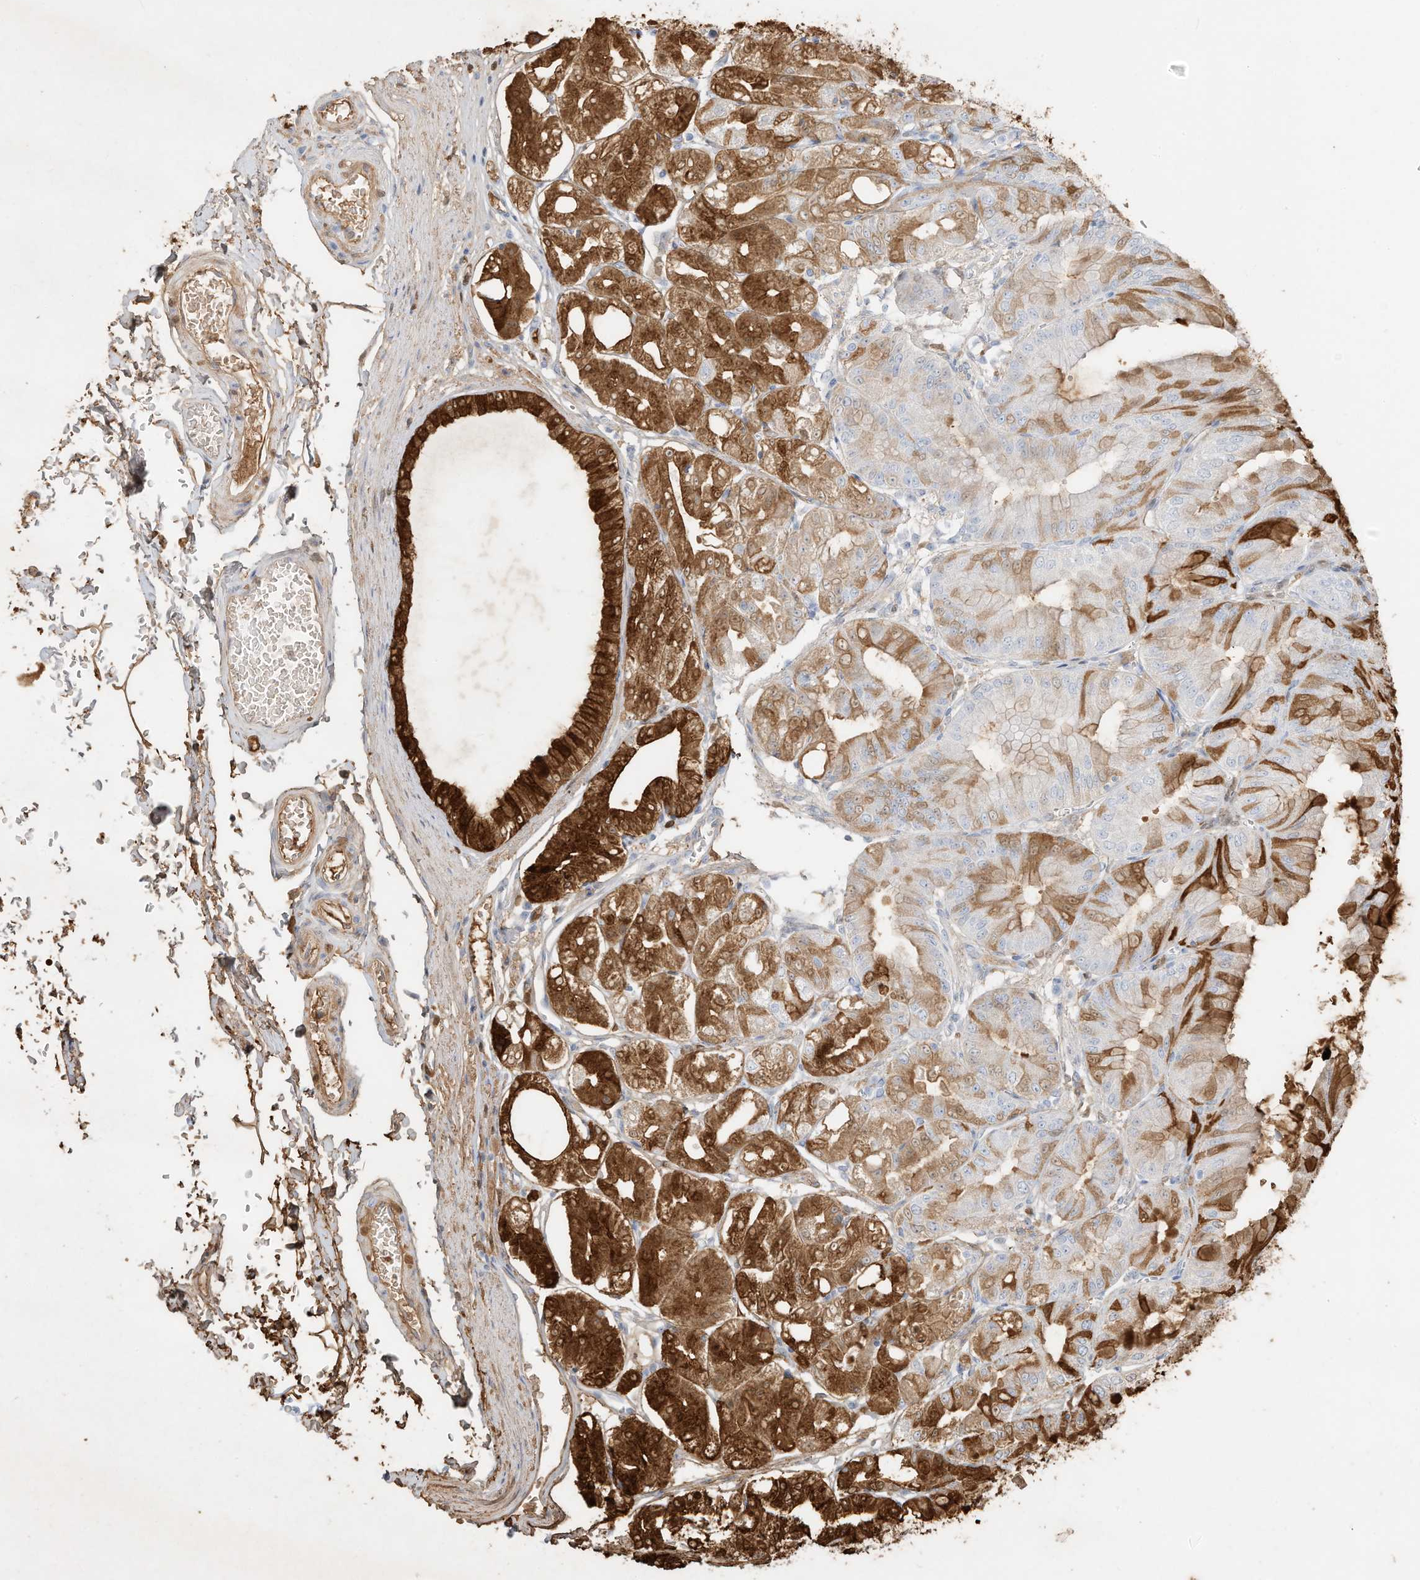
{"staining": {"intensity": "strong", "quantity": ">75%", "location": "cytoplasmic/membranous"}, "tissue": "stomach", "cell_type": "Glandular cells", "image_type": "normal", "snomed": [{"axis": "morphology", "description": "Normal tissue, NOS"}, {"axis": "topography", "description": "Stomach, lower"}], "caption": "This is a micrograph of immunohistochemistry staining of benign stomach, which shows strong expression in the cytoplasmic/membranous of glandular cells.", "gene": "PGC", "patient": {"sex": "male", "age": 71}}